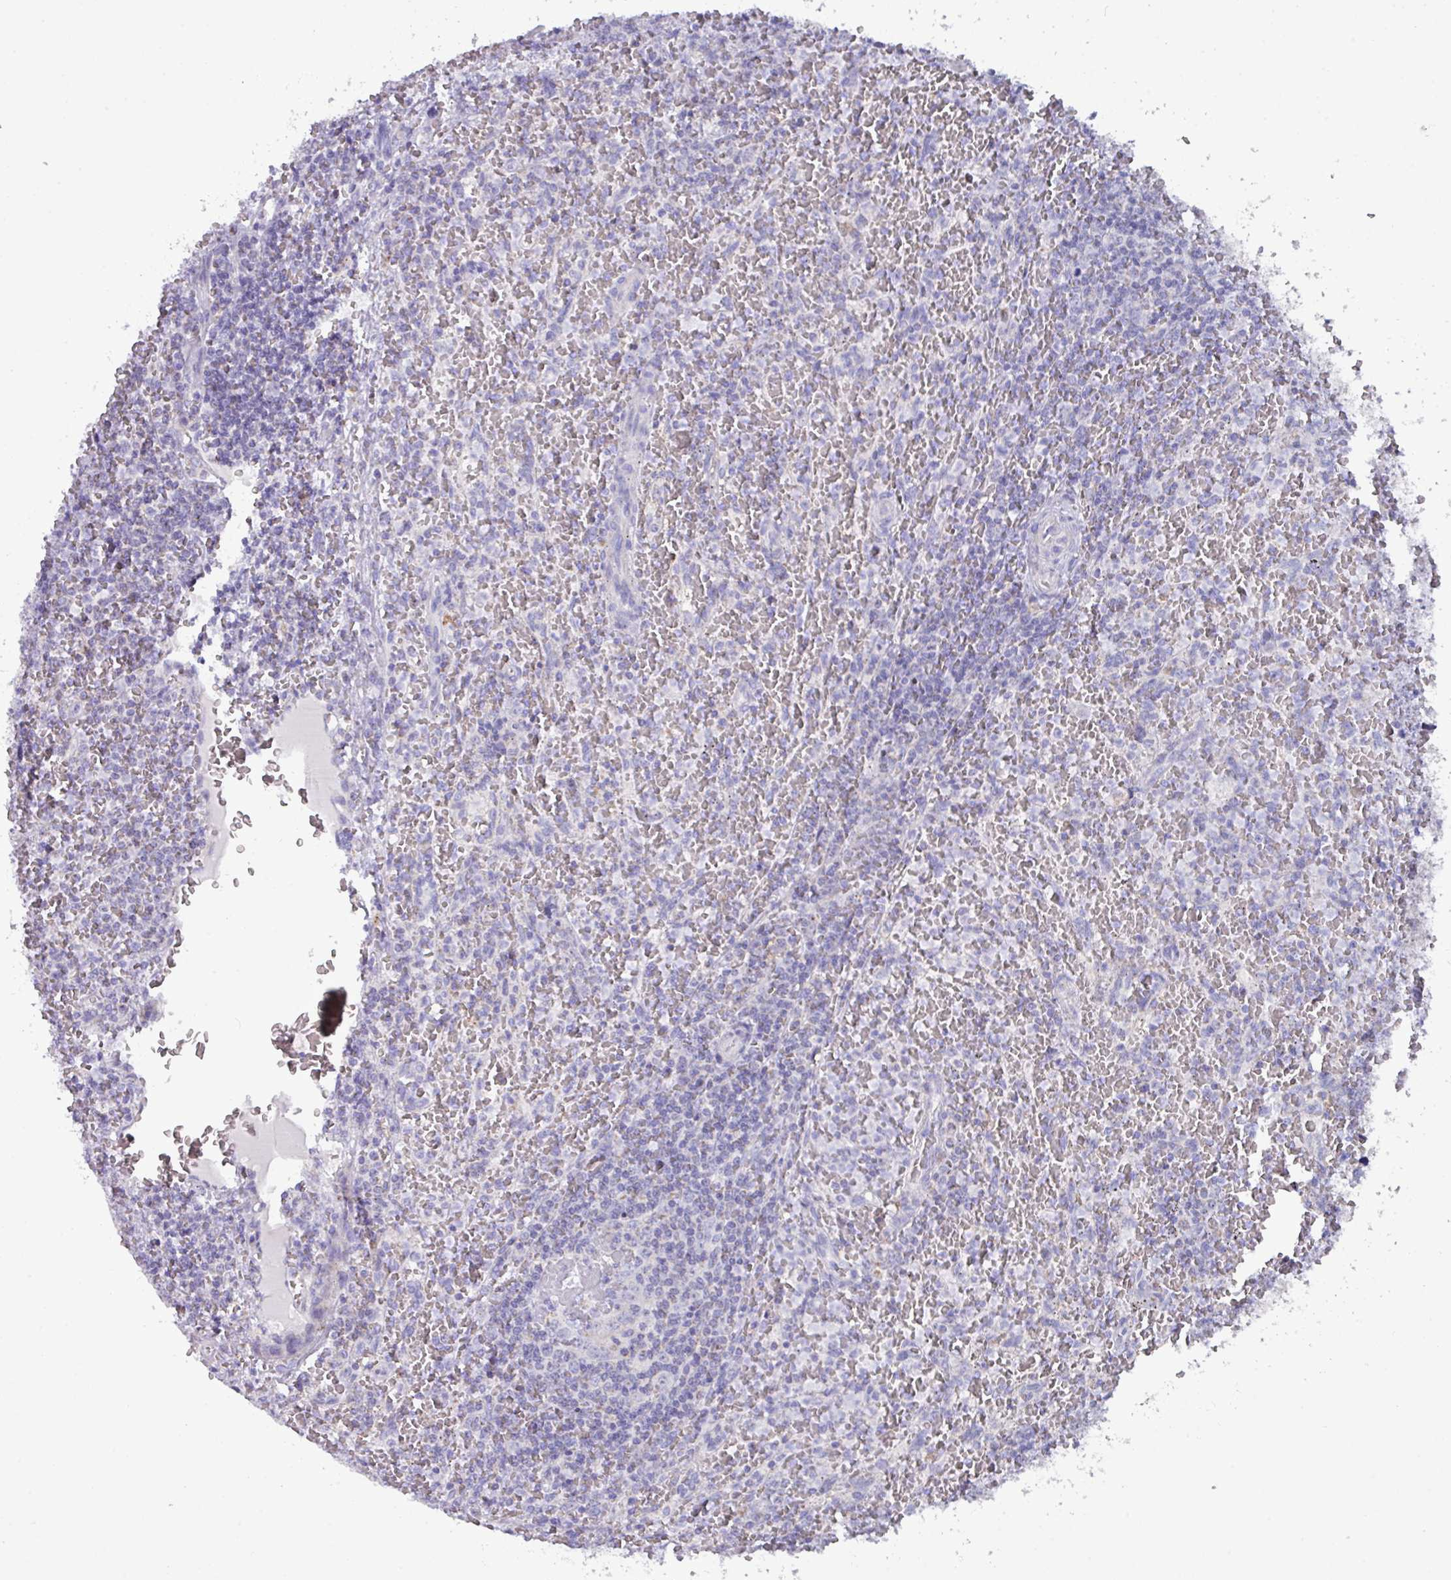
{"staining": {"intensity": "negative", "quantity": "none", "location": "none"}, "tissue": "lymphoma", "cell_type": "Tumor cells", "image_type": "cancer", "snomed": [{"axis": "morphology", "description": "Malignant lymphoma, non-Hodgkin's type, Low grade"}, {"axis": "topography", "description": "Spleen"}], "caption": "The histopathology image demonstrates no staining of tumor cells in low-grade malignant lymphoma, non-Hodgkin's type.", "gene": "MT-ND4", "patient": {"sex": "female", "age": 64}}